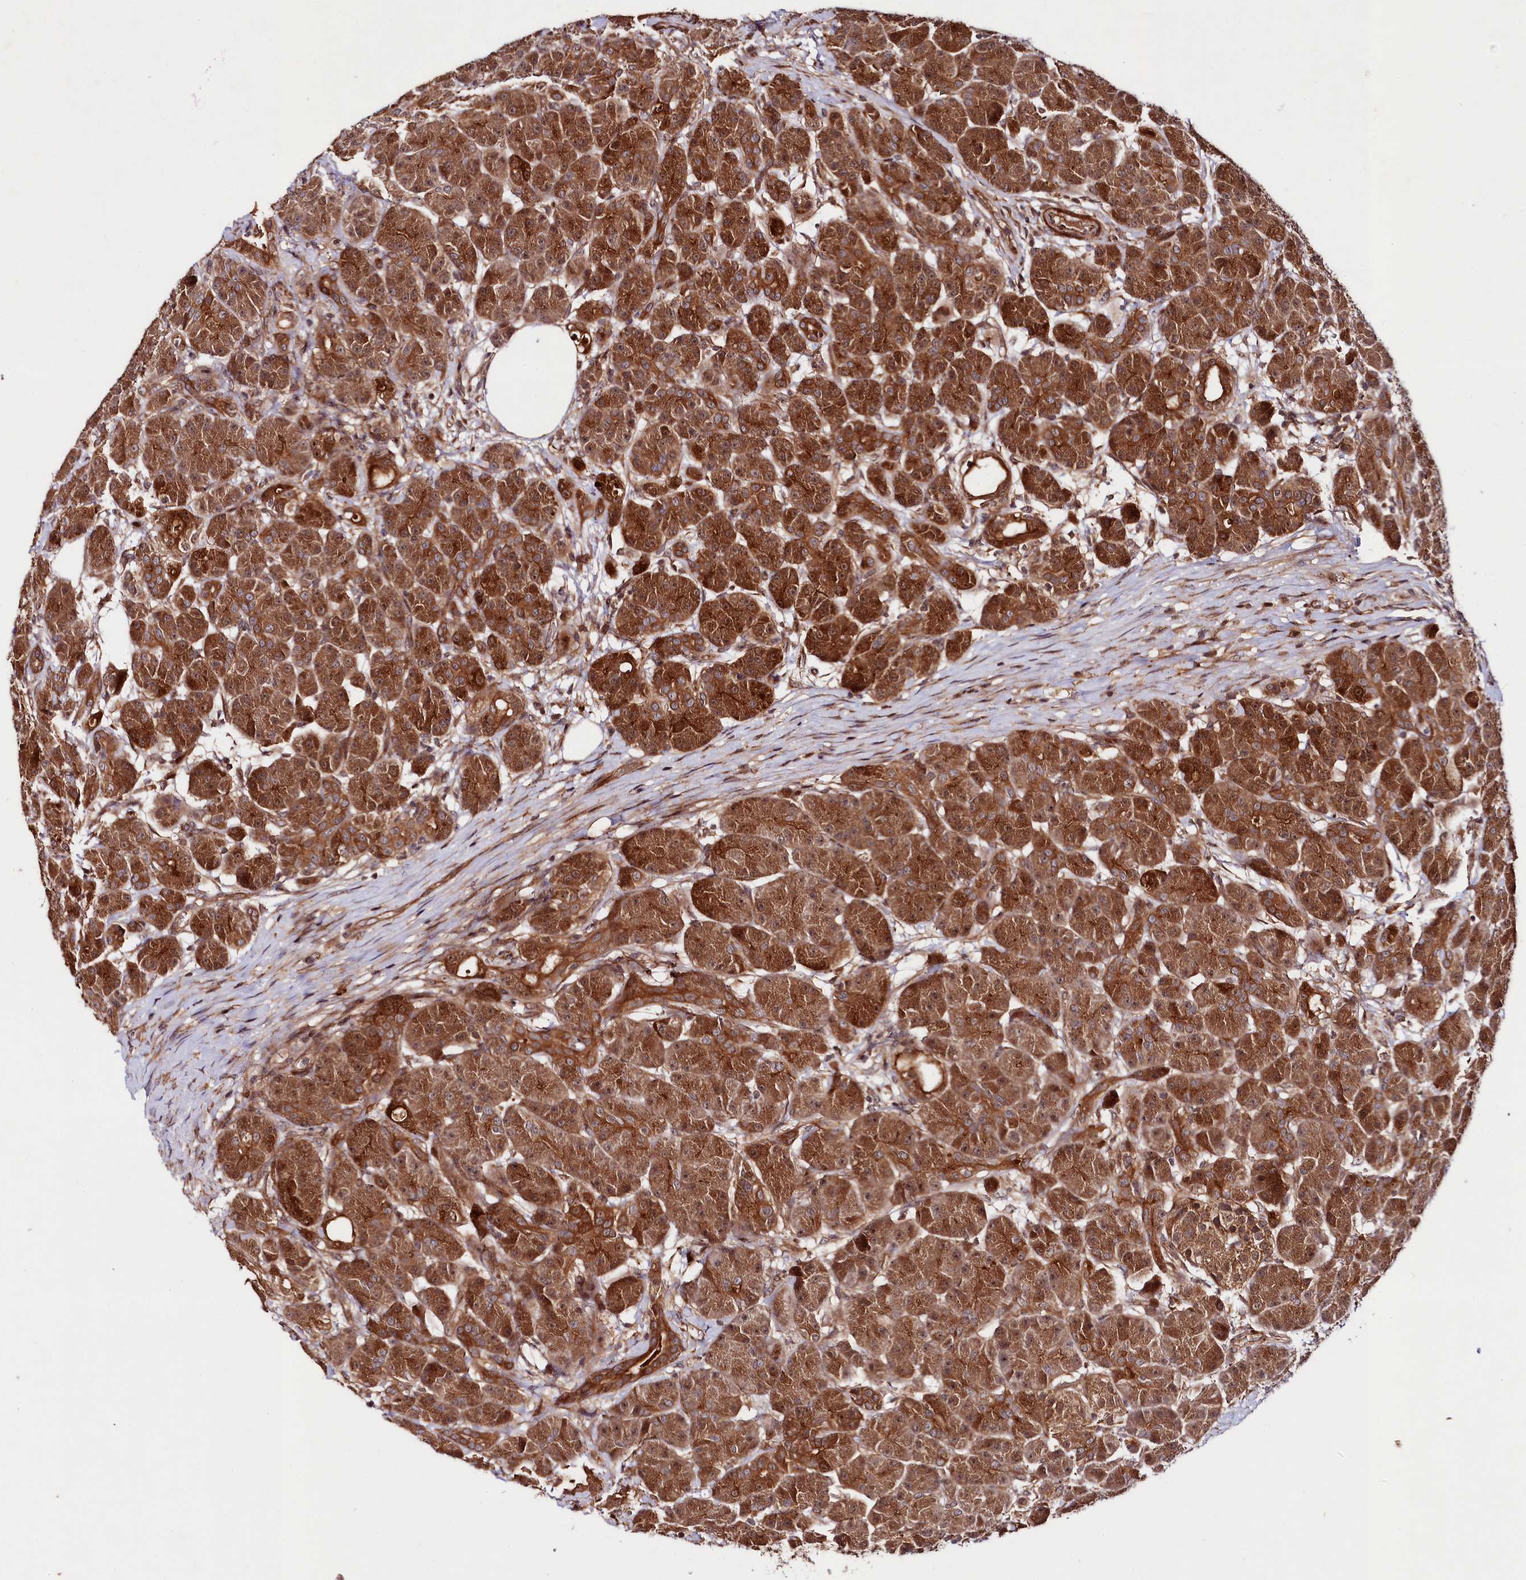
{"staining": {"intensity": "strong", "quantity": ">75%", "location": "cytoplasmic/membranous"}, "tissue": "pancreas", "cell_type": "Exocrine glandular cells", "image_type": "normal", "snomed": [{"axis": "morphology", "description": "Normal tissue, NOS"}, {"axis": "topography", "description": "Pancreas"}], "caption": "Immunohistochemical staining of unremarkable human pancreas exhibits high levels of strong cytoplasmic/membranous expression in about >75% of exocrine glandular cells.", "gene": "NEDD1", "patient": {"sex": "male", "age": 63}}